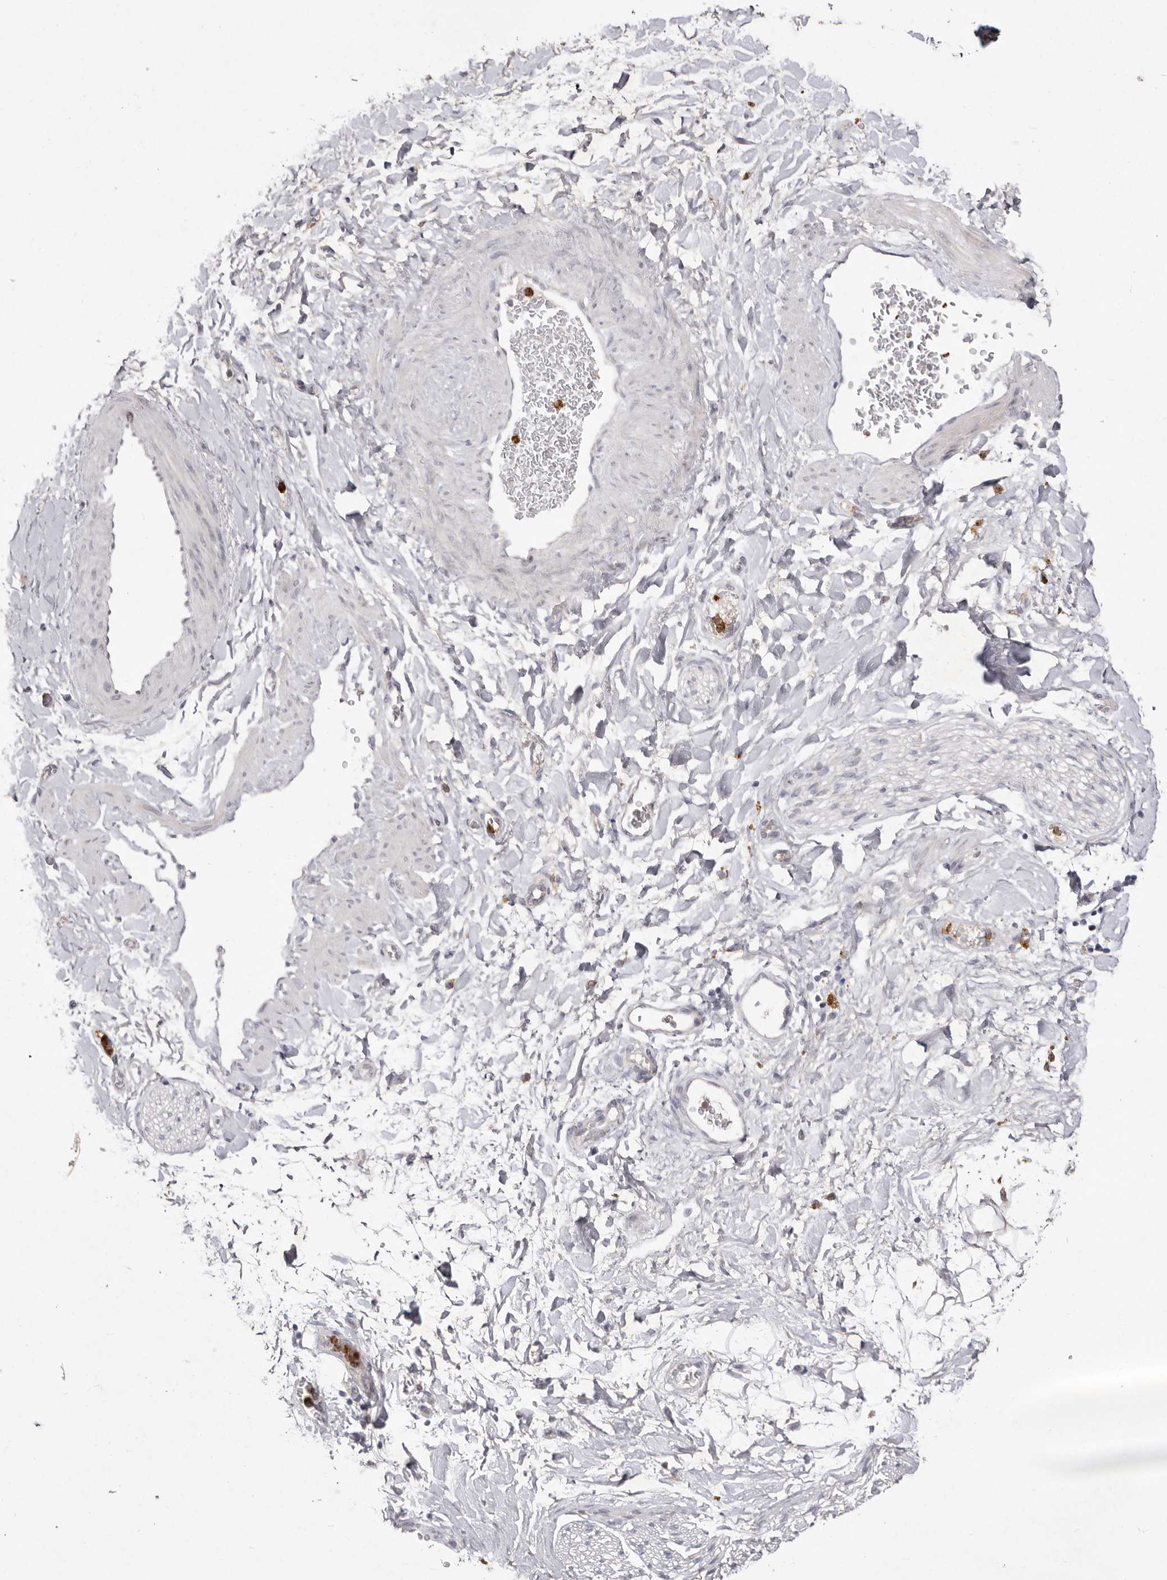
{"staining": {"intensity": "weak", "quantity": "25%-75%", "location": "cytoplasmic/membranous"}, "tissue": "adipose tissue", "cell_type": "Adipocytes", "image_type": "normal", "snomed": [{"axis": "morphology", "description": "Normal tissue, NOS"}, {"axis": "topography", "description": "Kidney"}, {"axis": "topography", "description": "Peripheral nerve tissue"}], "caption": "The photomicrograph reveals immunohistochemical staining of benign adipose tissue. There is weak cytoplasmic/membranous positivity is identified in approximately 25%-75% of adipocytes.", "gene": "GPR84", "patient": {"sex": "male", "age": 7}}